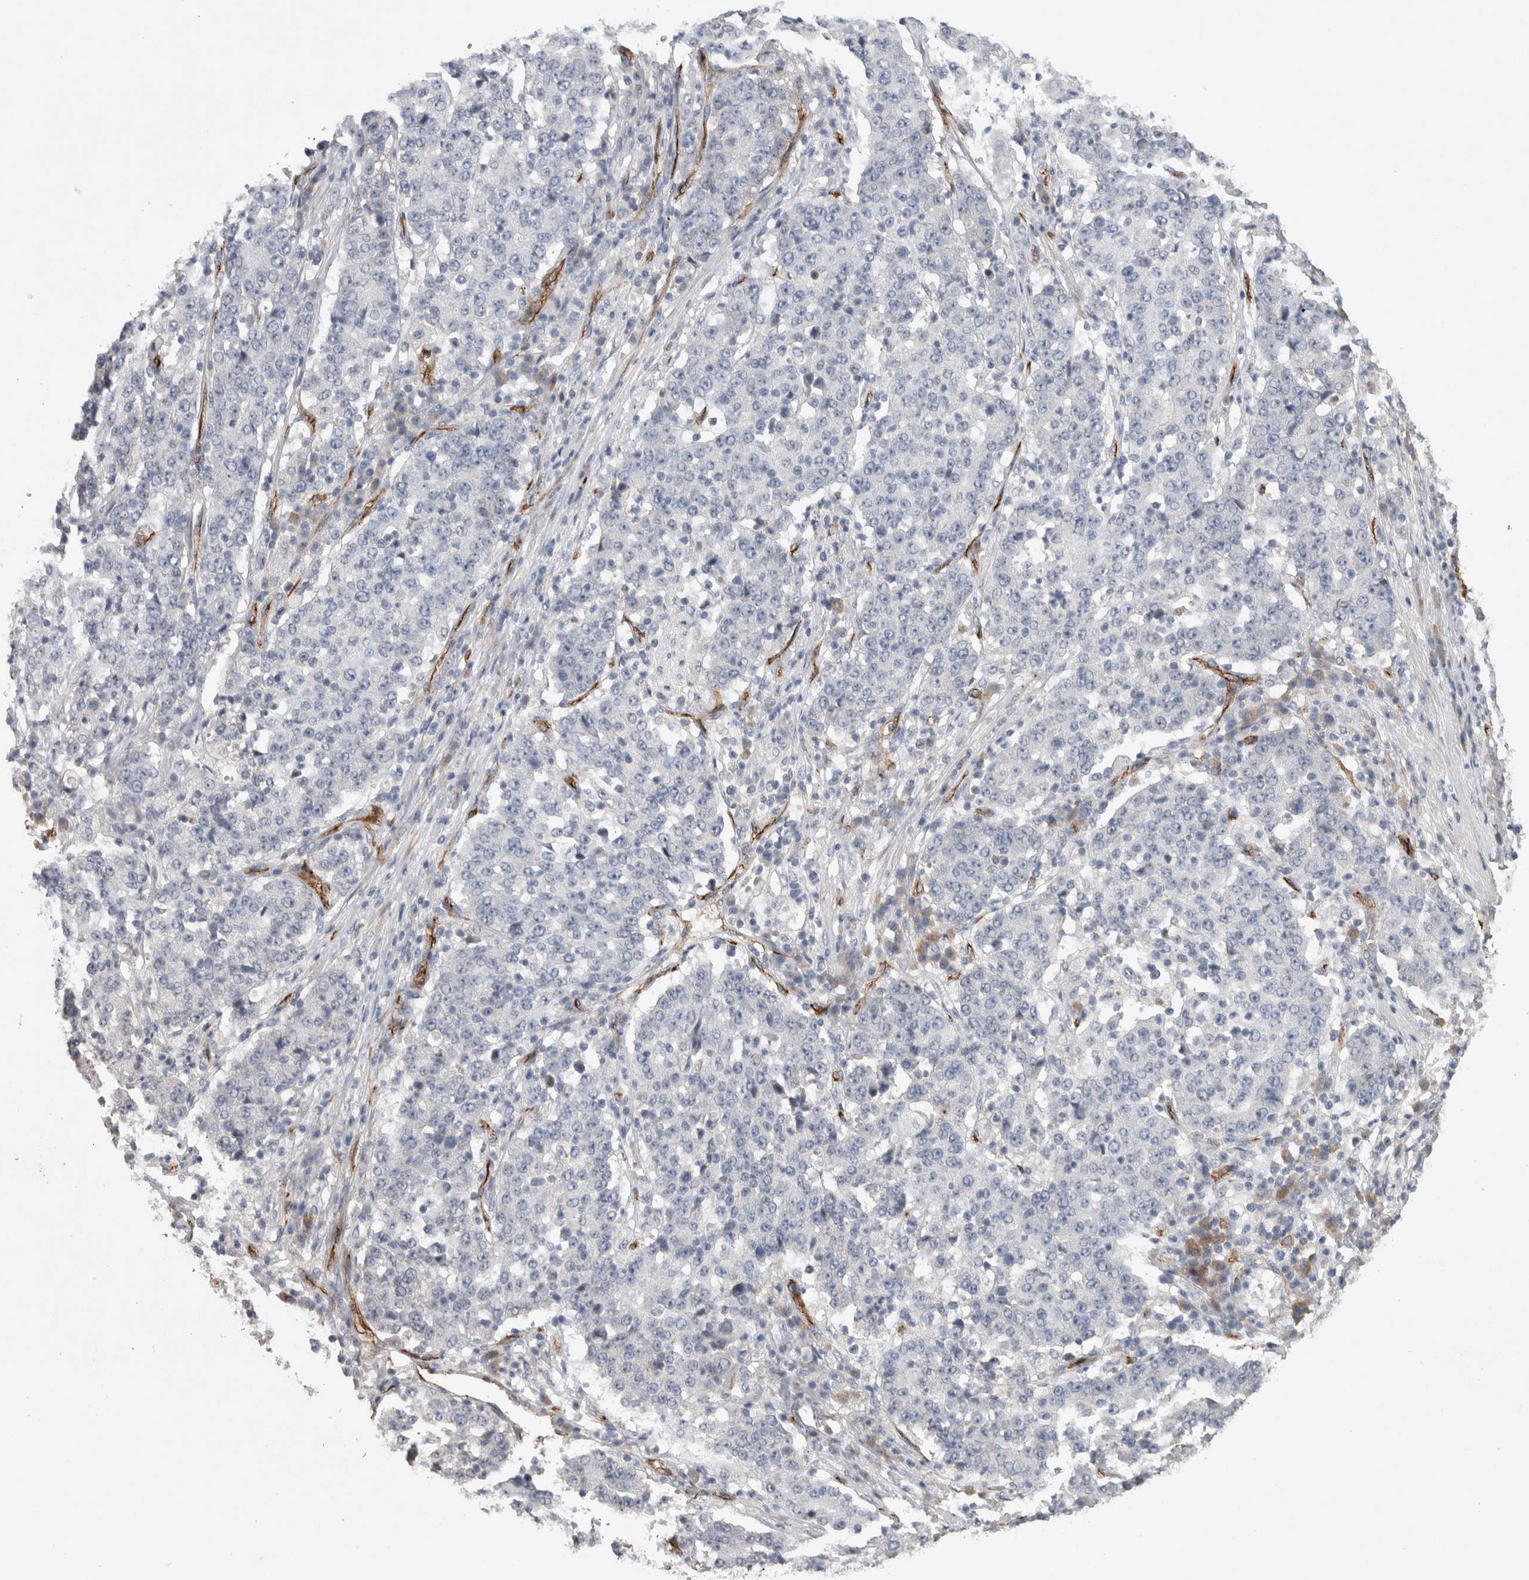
{"staining": {"intensity": "negative", "quantity": "none", "location": "none"}, "tissue": "stomach cancer", "cell_type": "Tumor cells", "image_type": "cancer", "snomed": [{"axis": "morphology", "description": "Adenocarcinoma, NOS"}, {"axis": "topography", "description": "Stomach"}], "caption": "The histopathology image exhibits no staining of tumor cells in stomach cancer.", "gene": "CDH13", "patient": {"sex": "male", "age": 59}}